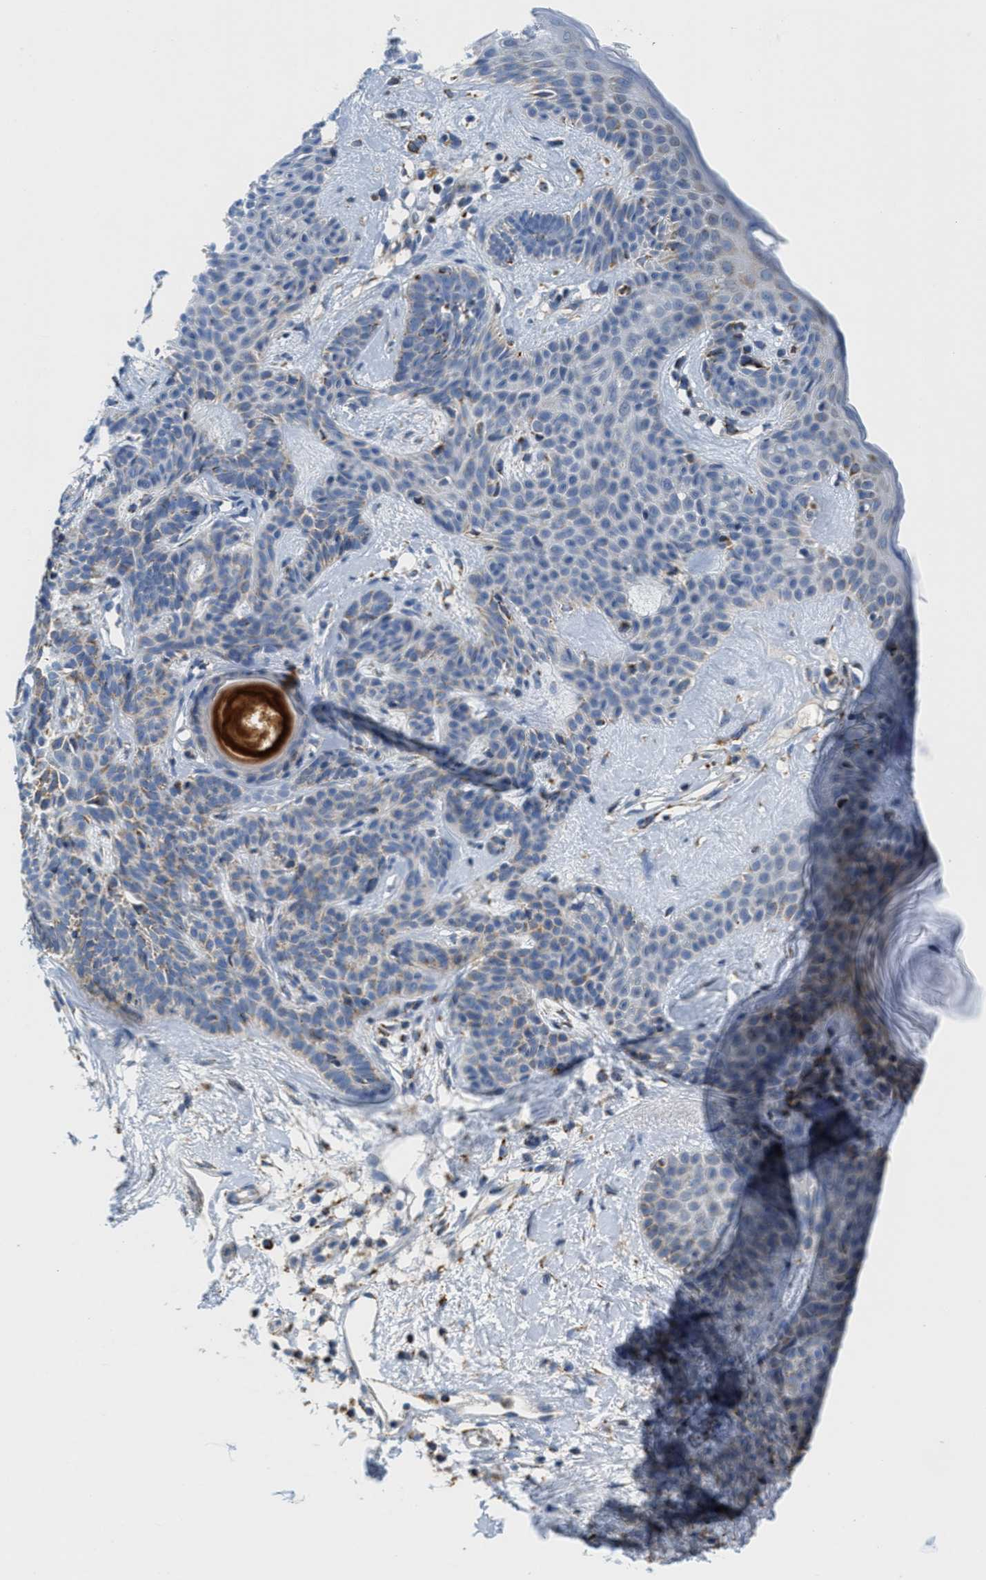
{"staining": {"intensity": "weak", "quantity": "<25%", "location": "cytoplasmic/membranous"}, "tissue": "skin cancer", "cell_type": "Tumor cells", "image_type": "cancer", "snomed": [{"axis": "morphology", "description": "Developmental malformation"}, {"axis": "morphology", "description": "Basal cell carcinoma"}, {"axis": "topography", "description": "Skin"}], "caption": "This is a histopathology image of IHC staining of skin cancer, which shows no staining in tumor cells.", "gene": "KCNJ5", "patient": {"sex": "female", "age": 62}}